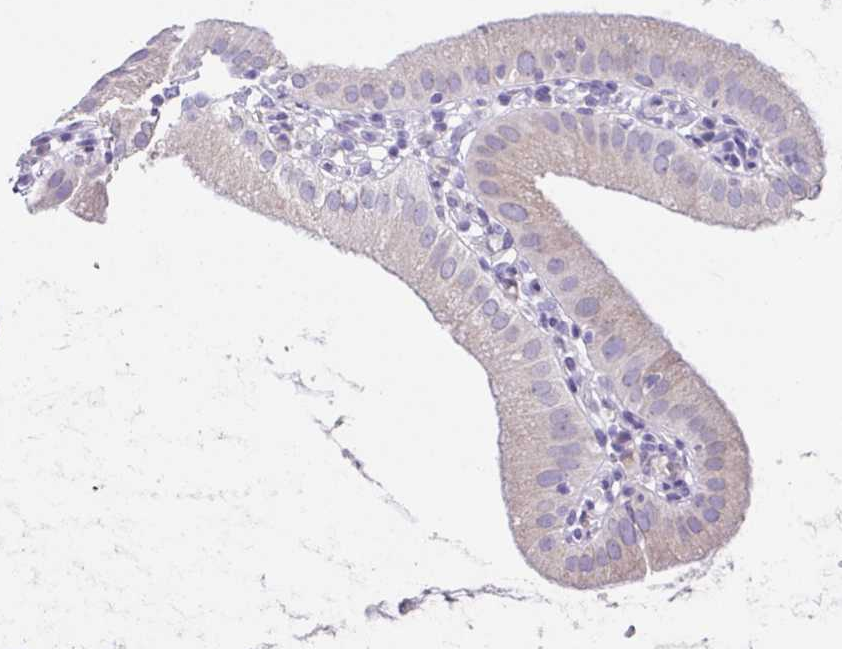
{"staining": {"intensity": "weak", "quantity": "<25%", "location": "cytoplasmic/membranous"}, "tissue": "gallbladder", "cell_type": "Glandular cells", "image_type": "normal", "snomed": [{"axis": "morphology", "description": "Normal tissue, NOS"}, {"axis": "topography", "description": "Gallbladder"}], "caption": "Immunohistochemistry (IHC) image of benign human gallbladder stained for a protein (brown), which displays no staining in glandular cells. (DAB immunohistochemistry with hematoxylin counter stain).", "gene": "RDH11", "patient": {"sex": "female", "age": 65}}